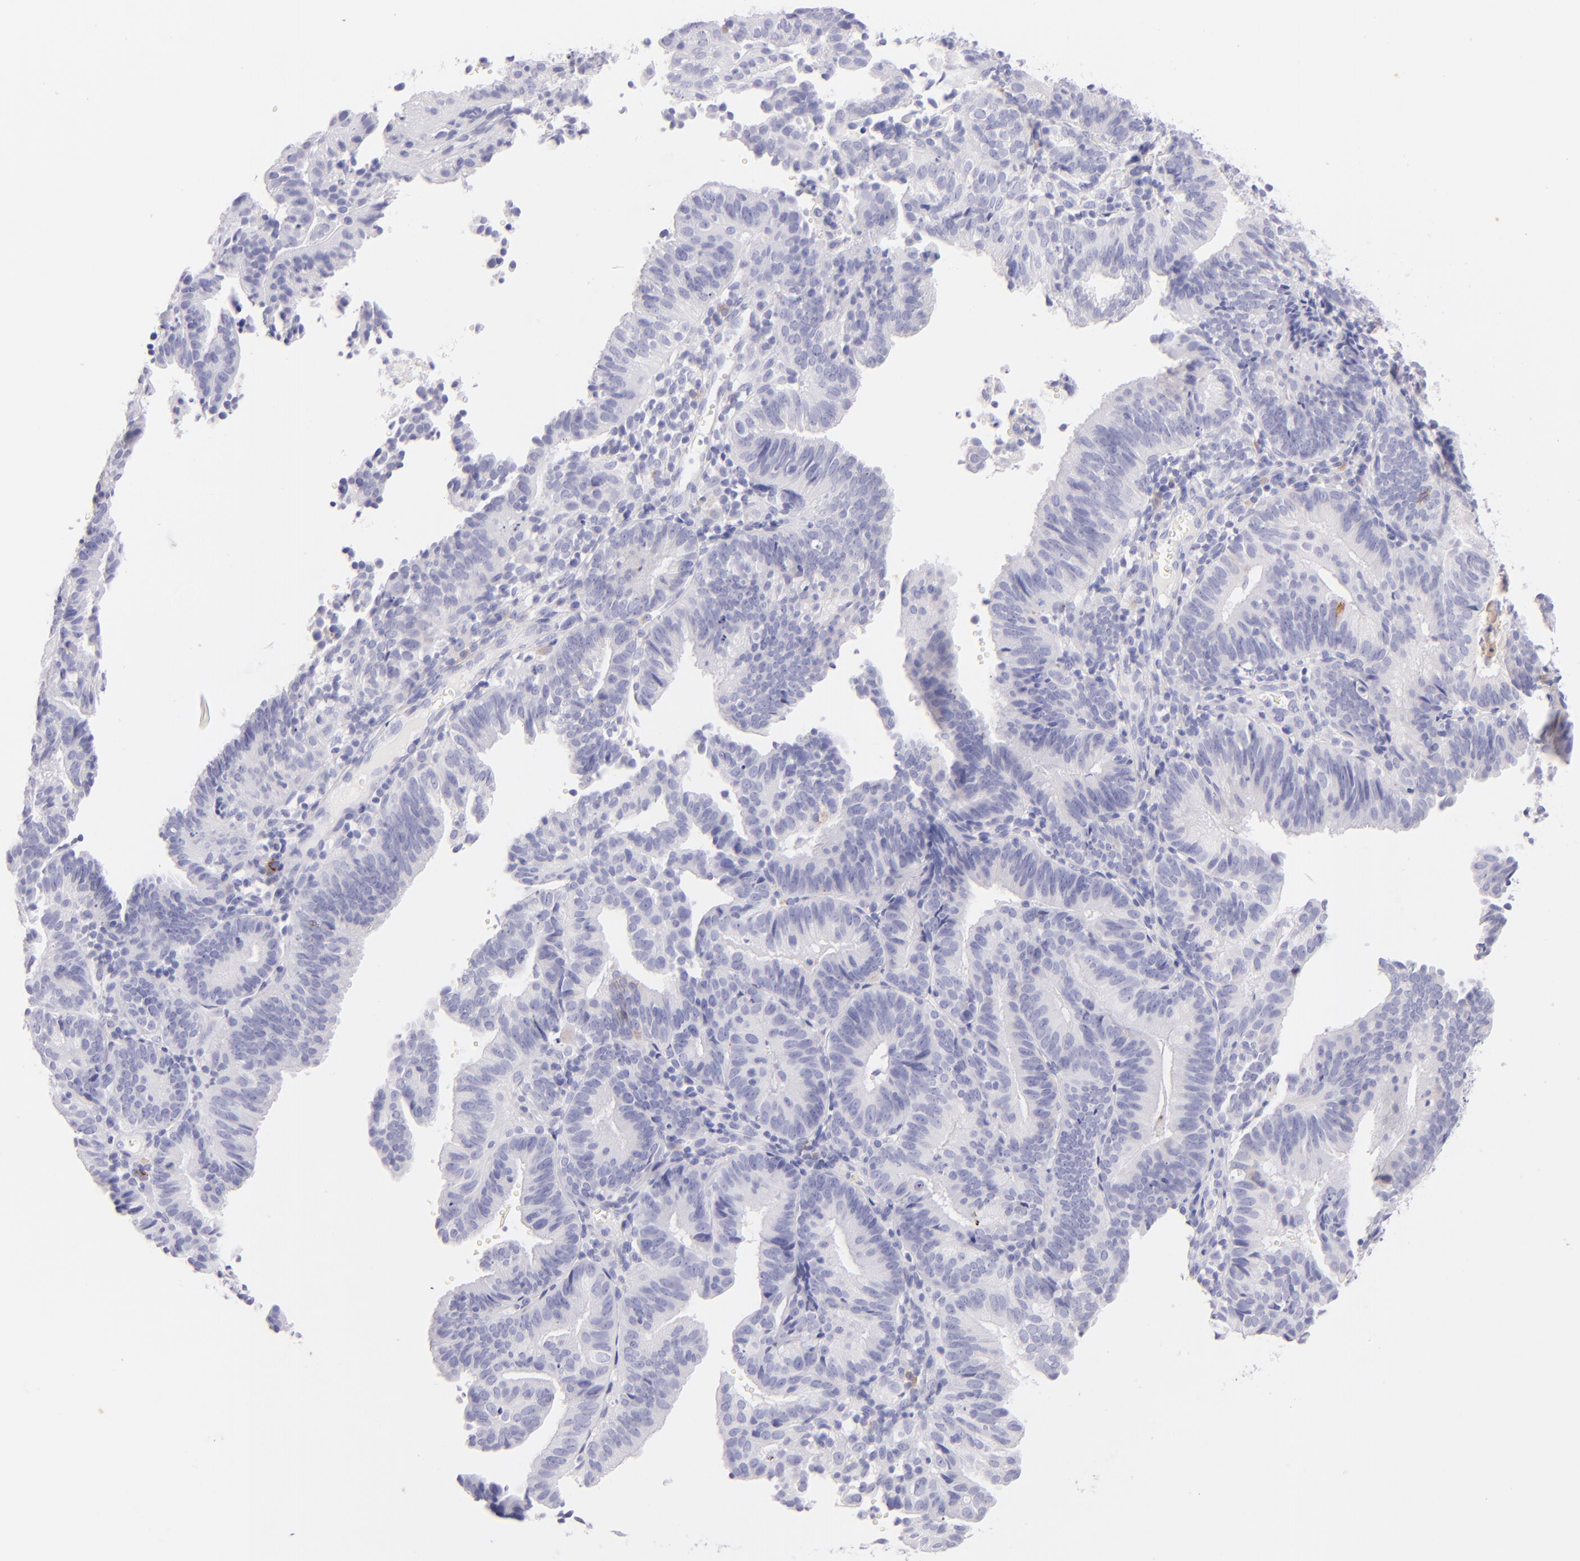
{"staining": {"intensity": "moderate", "quantity": "<25%", "location": "cytoplasmic/membranous"}, "tissue": "cervical cancer", "cell_type": "Tumor cells", "image_type": "cancer", "snomed": [{"axis": "morphology", "description": "Adenocarcinoma, NOS"}, {"axis": "topography", "description": "Cervix"}], "caption": "IHC image of human cervical adenocarcinoma stained for a protein (brown), which reveals low levels of moderate cytoplasmic/membranous expression in approximately <25% of tumor cells.", "gene": "SDC1", "patient": {"sex": "female", "age": 60}}